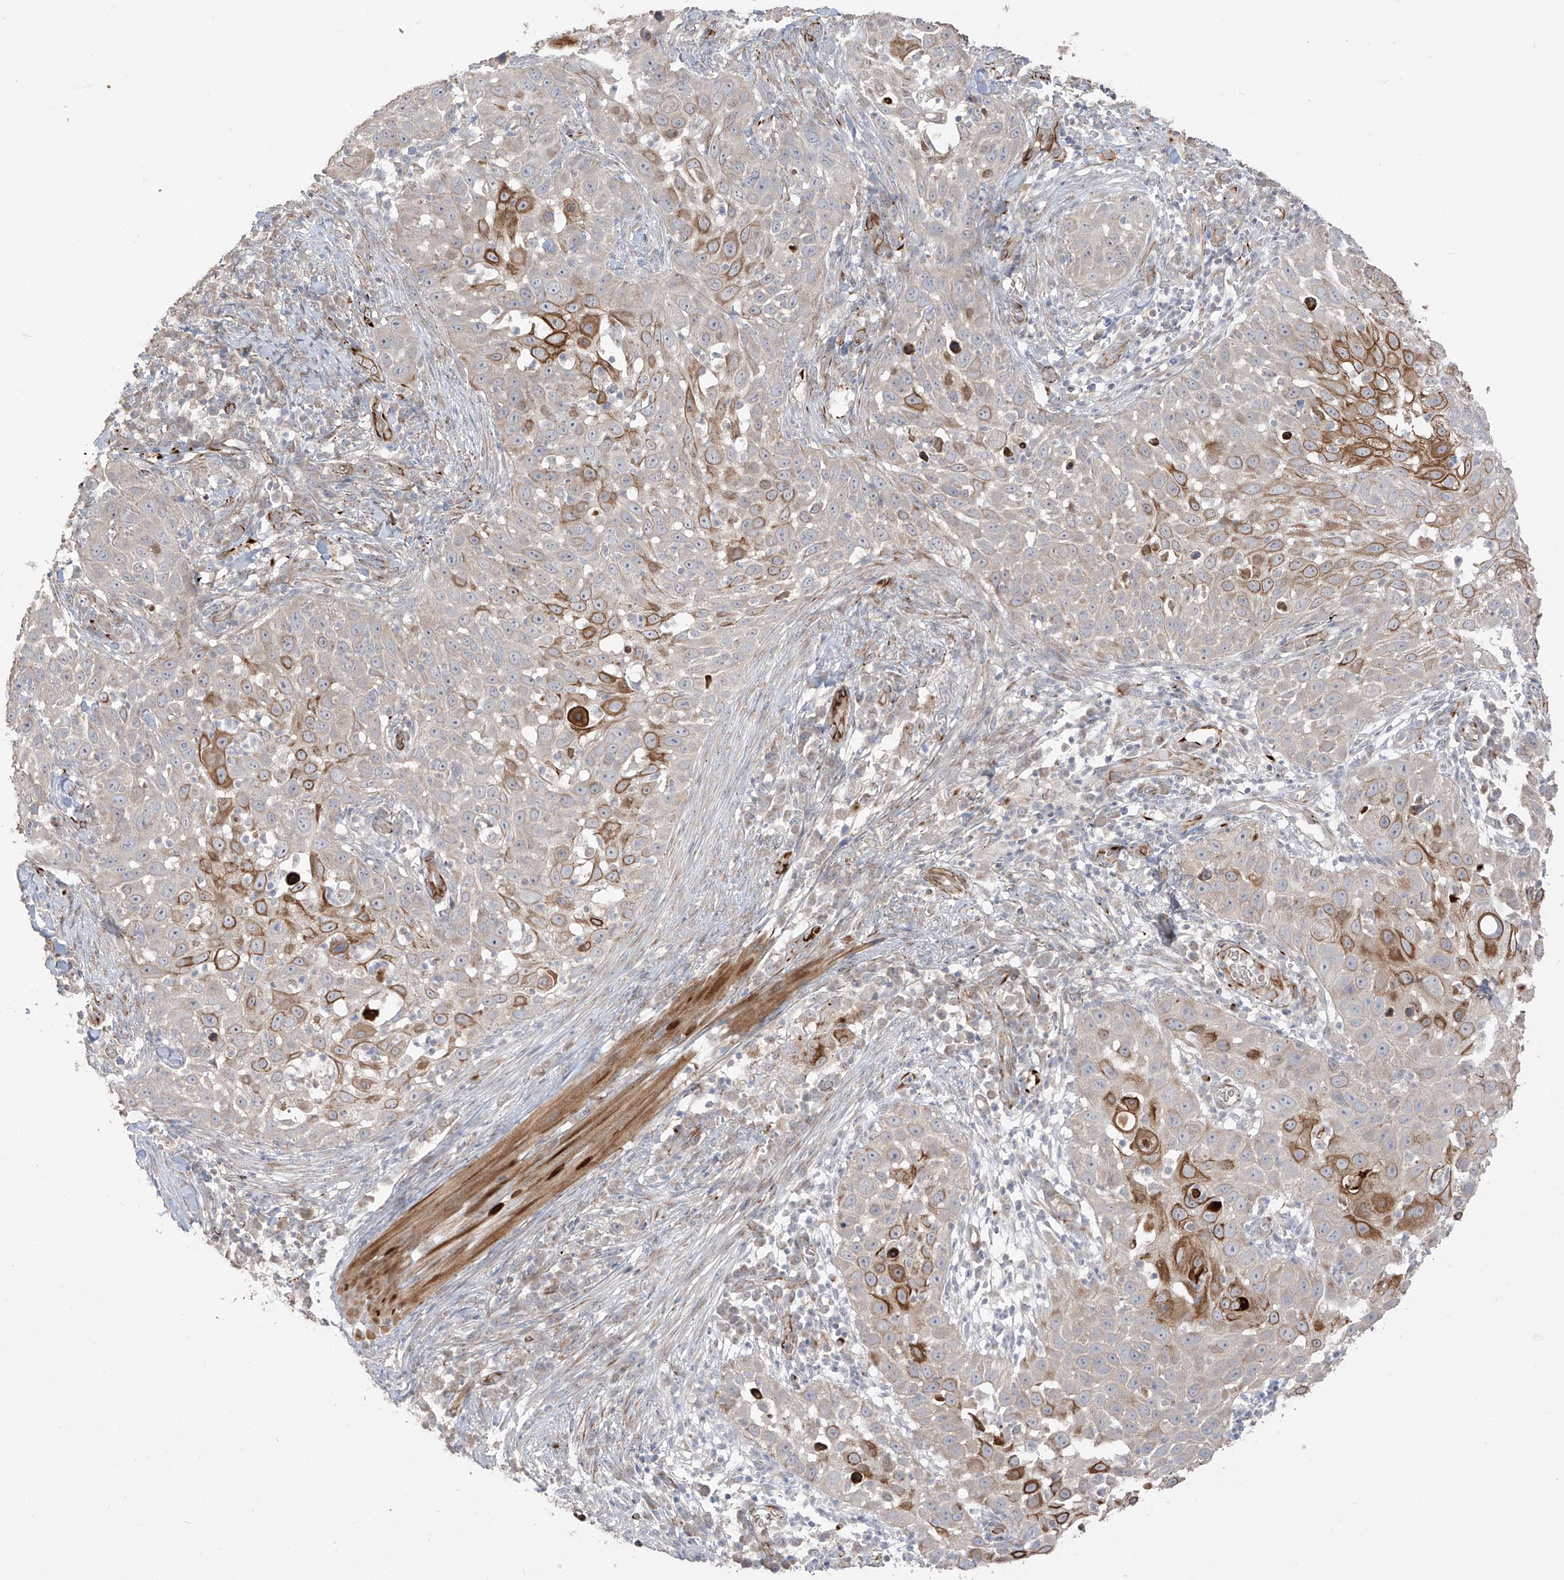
{"staining": {"intensity": "strong", "quantity": "<25%", "location": "cytoplasmic/membranous"}, "tissue": "skin cancer", "cell_type": "Tumor cells", "image_type": "cancer", "snomed": [{"axis": "morphology", "description": "Squamous cell carcinoma, NOS"}, {"axis": "topography", "description": "Skin"}], "caption": "Protein analysis of skin cancer tissue demonstrates strong cytoplasmic/membranous positivity in about <25% of tumor cells.", "gene": "DCDC2", "patient": {"sex": "female", "age": 44}}